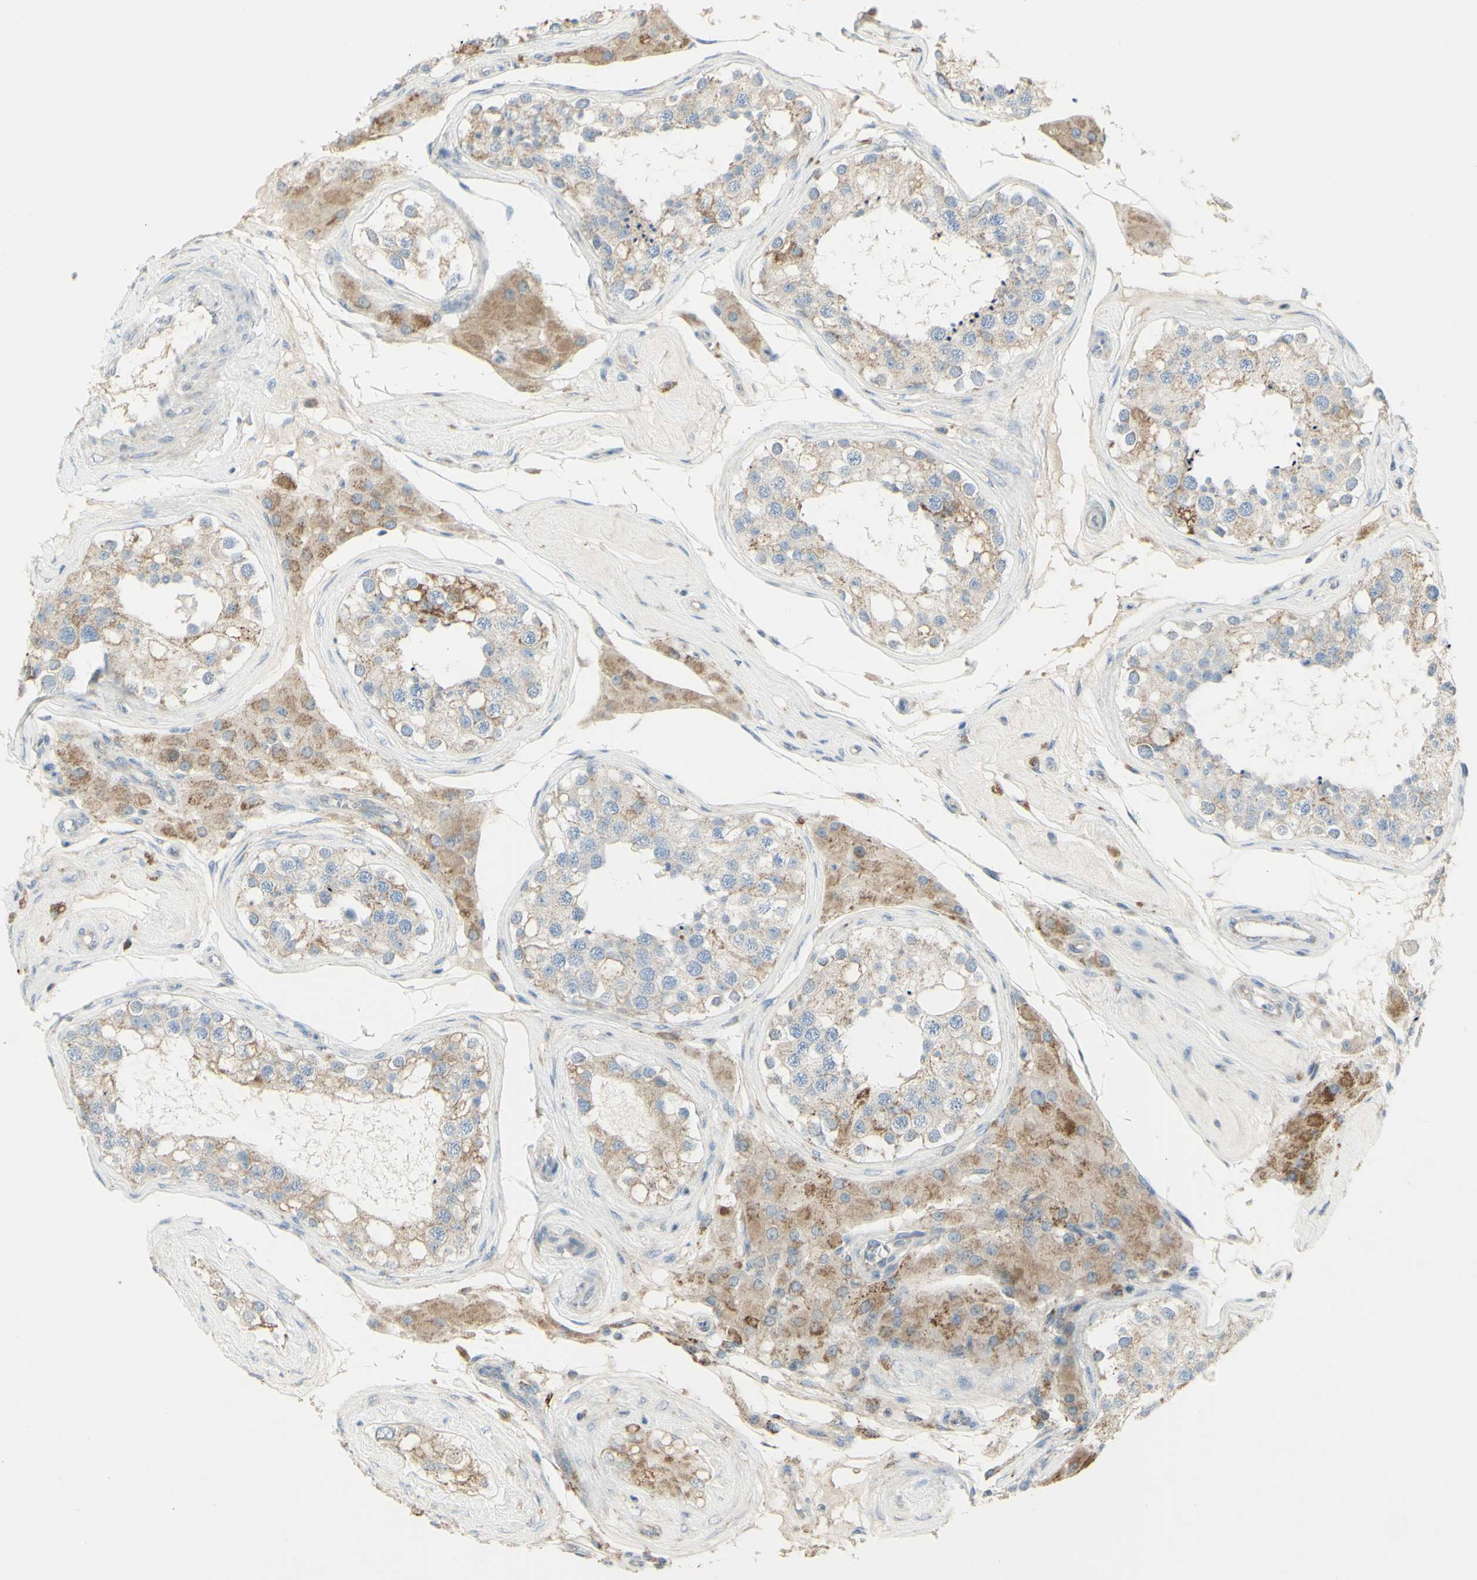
{"staining": {"intensity": "weak", "quantity": "25%-75%", "location": "cytoplasmic/membranous"}, "tissue": "testis", "cell_type": "Cells in seminiferous ducts", "image_type": "normal", "snomed": [{"axis": "morphology", "description": "Normal tissue, NOS"}, {"axis": "topography", "description": "Testis"}], "caption": "A low amount of weak cytoplasmic/membranous positivity is appreciated in about 25%-75% of cells in seminiferous ducts in unremarkable testis.", "gene": "CNTNAP1", "patient": {"sex": "male", "age": 68}}